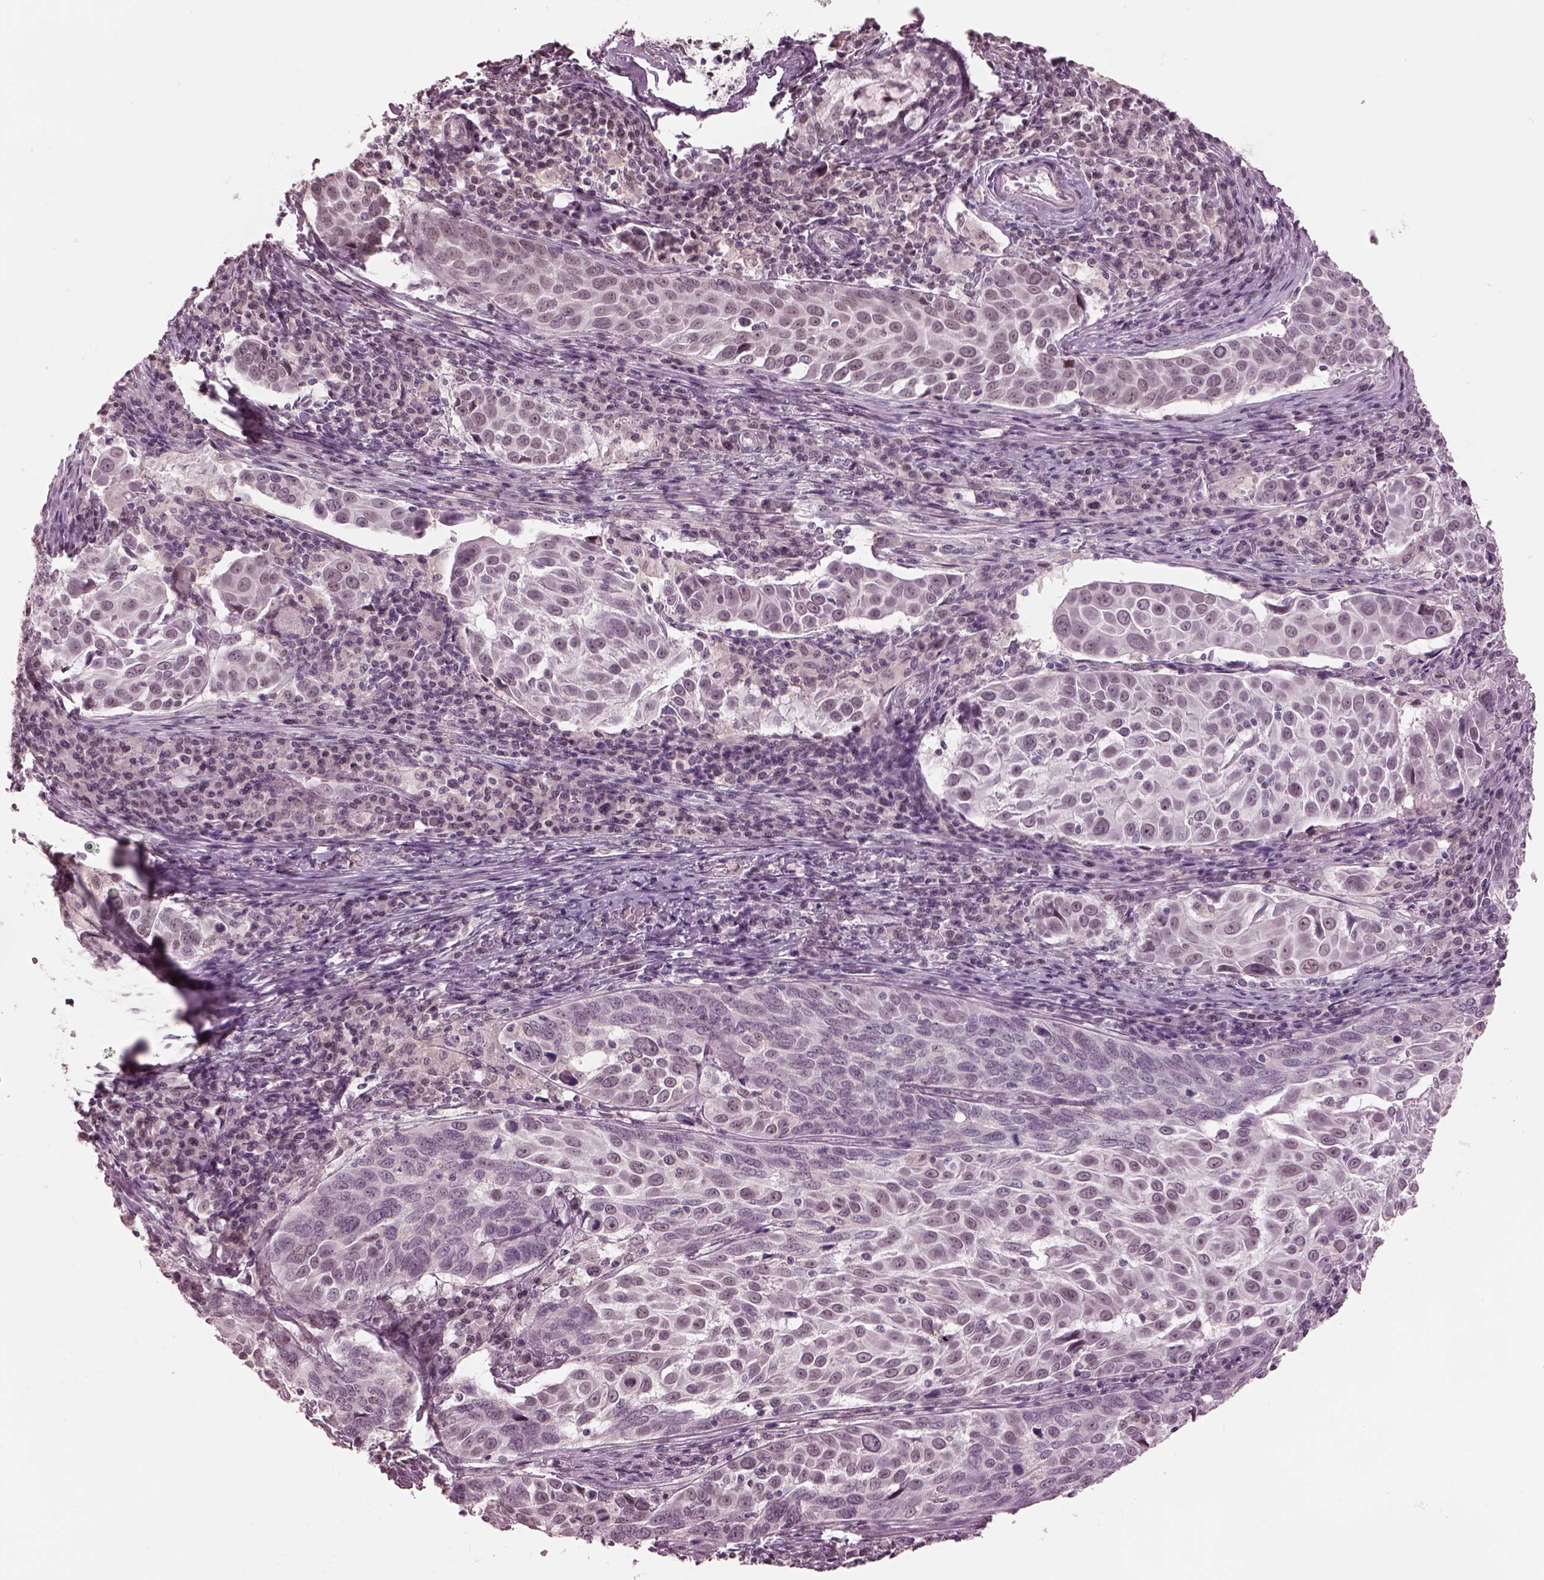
{"staining": {"intensity": "negative", "quantity": "none", "location": "none"}, "tissue": "lung cancer", "cell_type": "Tumor cells", "image_type": "cancer", "snomed": [{"axis": "morphology", "description": "Squamous cell carcinoma, NOS"}, {"axis": "topography", "description": "Lung"}], "caption": "Immunohistochemistry (IHC) of squamous cell carcinoma (lung) exhibits no positivity in tumor cells.", "gene": "GARIN4", "patient": {"sex": "male", "age": 57}}